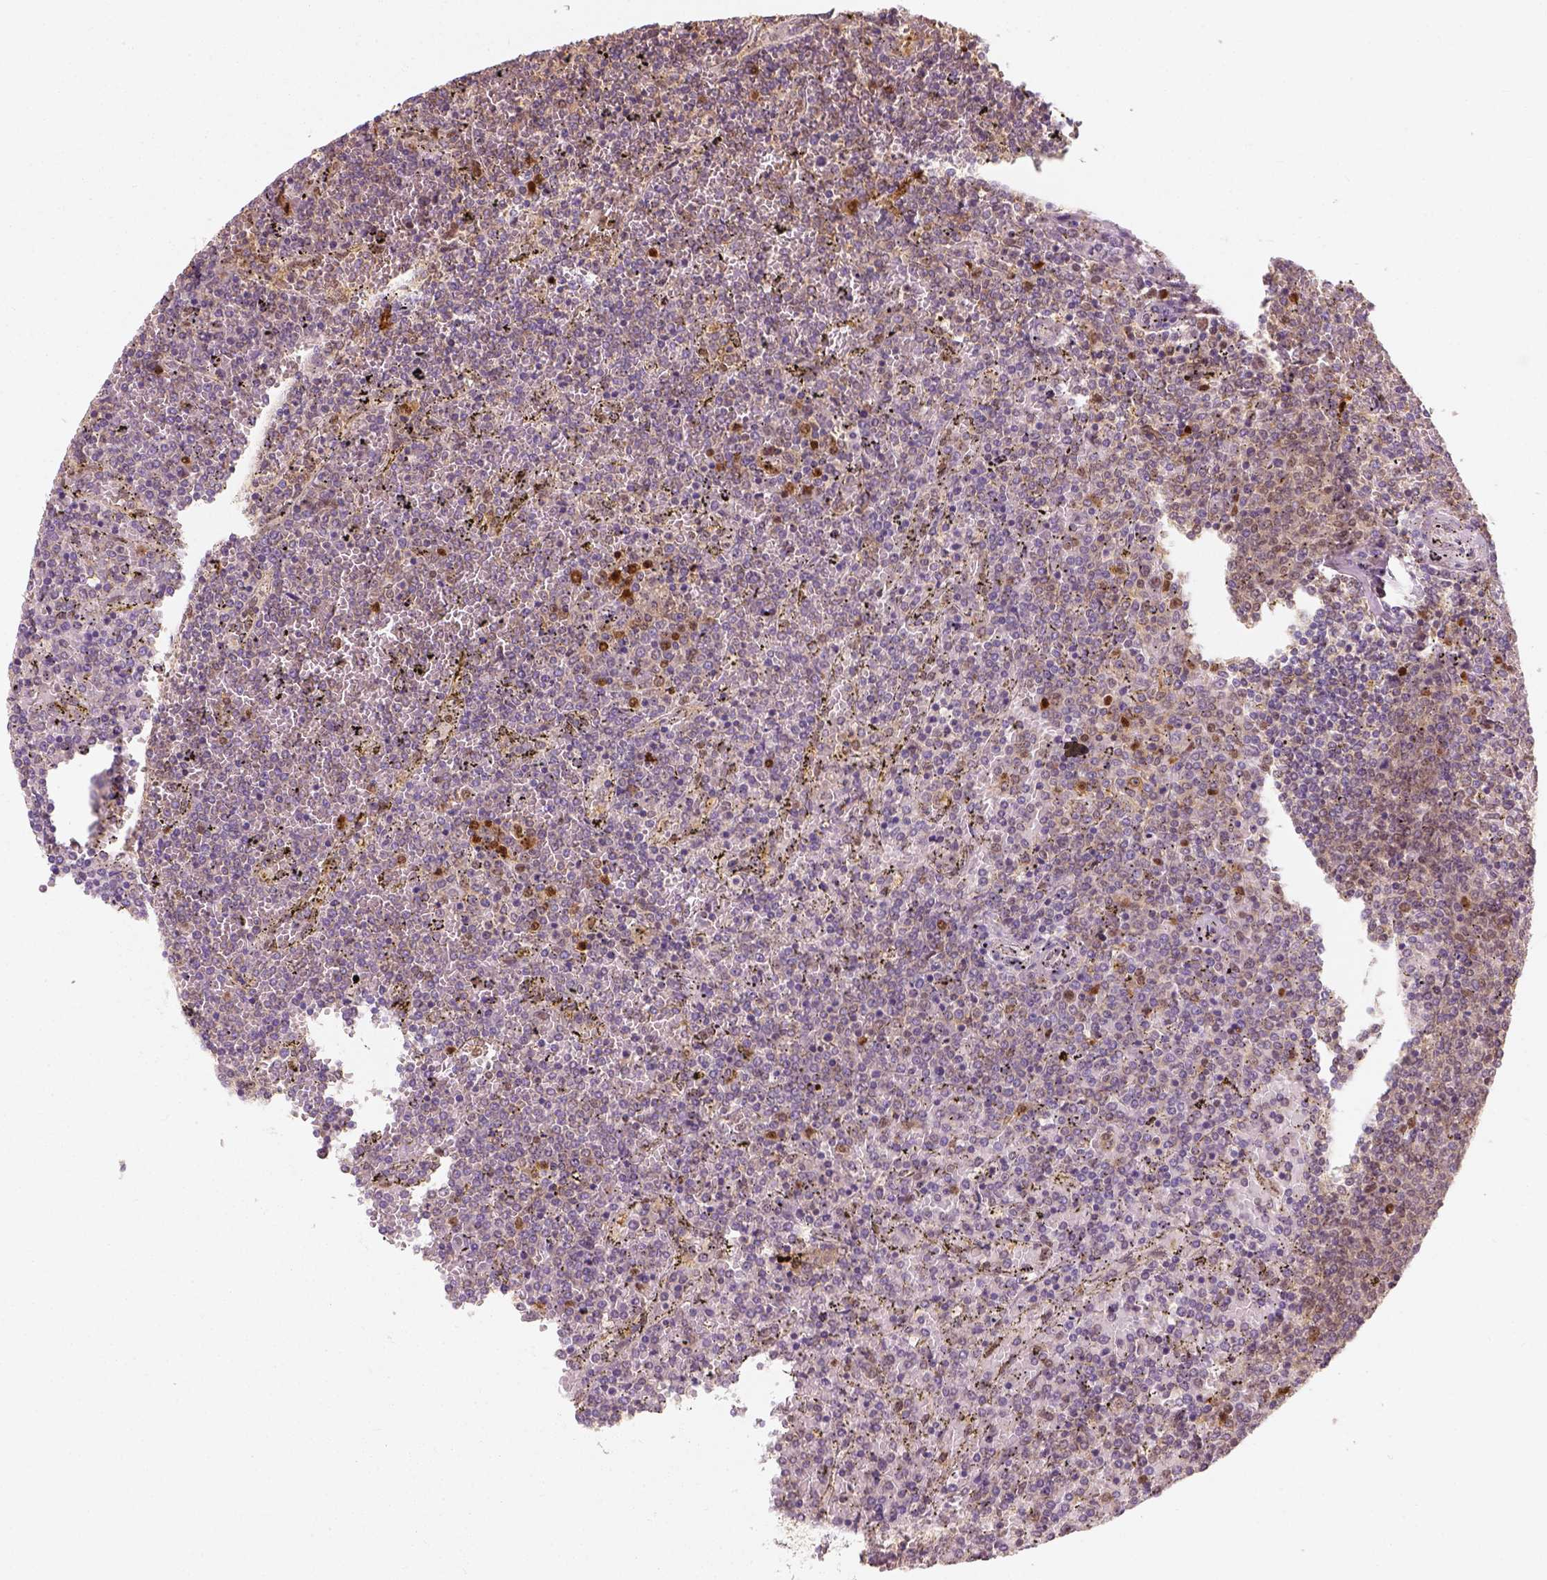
{"staining": {"intensity": "negative", "quantity": "none", "location": "none"}, "tissue": "lymphoma", "cell_type": "Tumor cells", "image_type": "cancer", "snomed": [{"axis": "morphology", "description": "Malignant lymphoma, non-Hodgkin's type, Low grade"}, {"axis": "topography", "description": "Spleen"}], "caption": "Immunohistochemical staining of human lymphoma displays no significant positivity in tumor cells.", "gene": "SQSTM1", "patient": {"sex": "female", "age": 77}}